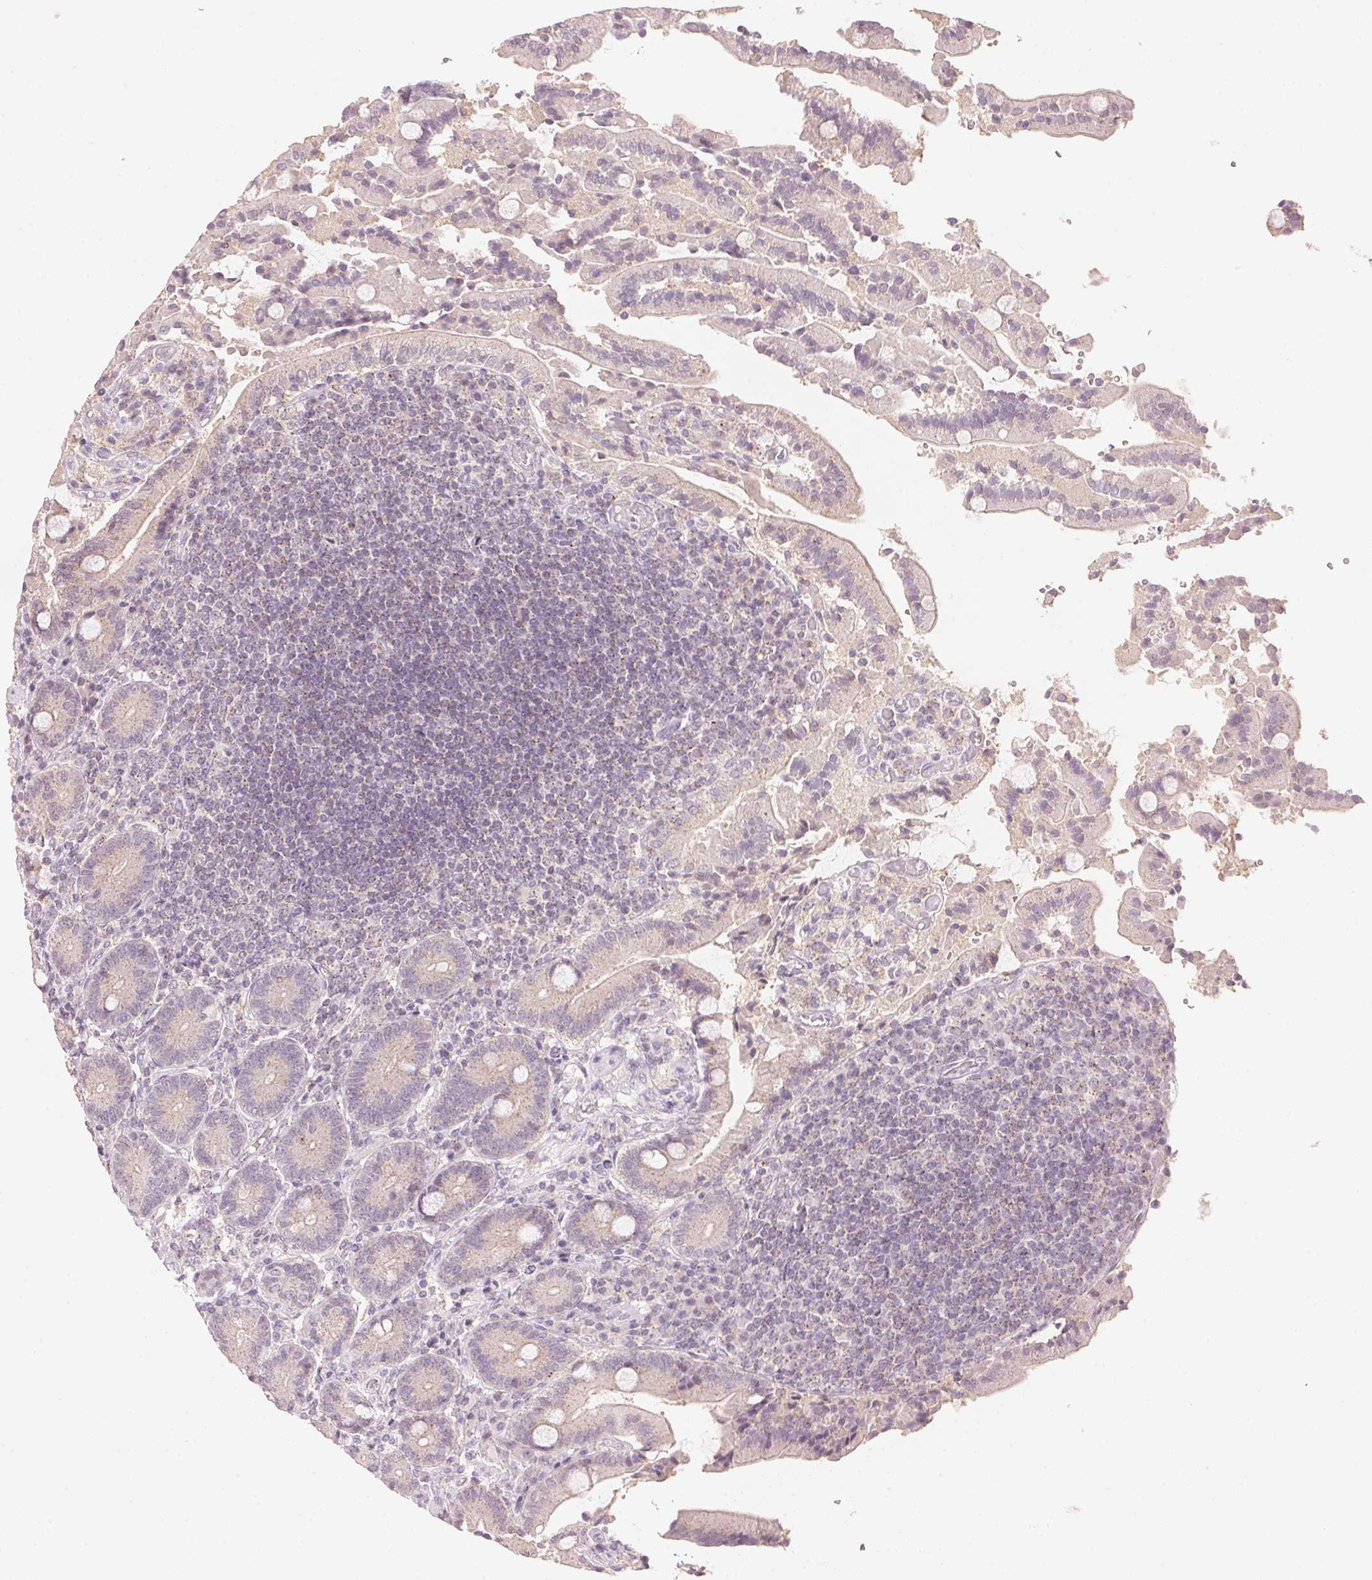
{"staining": {"intensity": "weak", "quantity": "25%-75%", "location": "cytoplasmic/membranous"}, "tissue": "duodenum", "cell_type": "Glandular cells", "image_type": "normal", "snomed": [{"axis": "morphology", "description": "Normal tissue, NOS"}, {"axis": "topography", "description": "Duodenum"}], "caption": "Protein staining demonstrates weak cytoplasmic/membranous expression in about 25%-75% of glandular cells in normal duodenum. (DAB (3,3'-diaminobenzidine) IHC with brightfield microscopy, high magnification).", "gene": "HOXB13", "patient": {"sex": "female", "age": 62}}